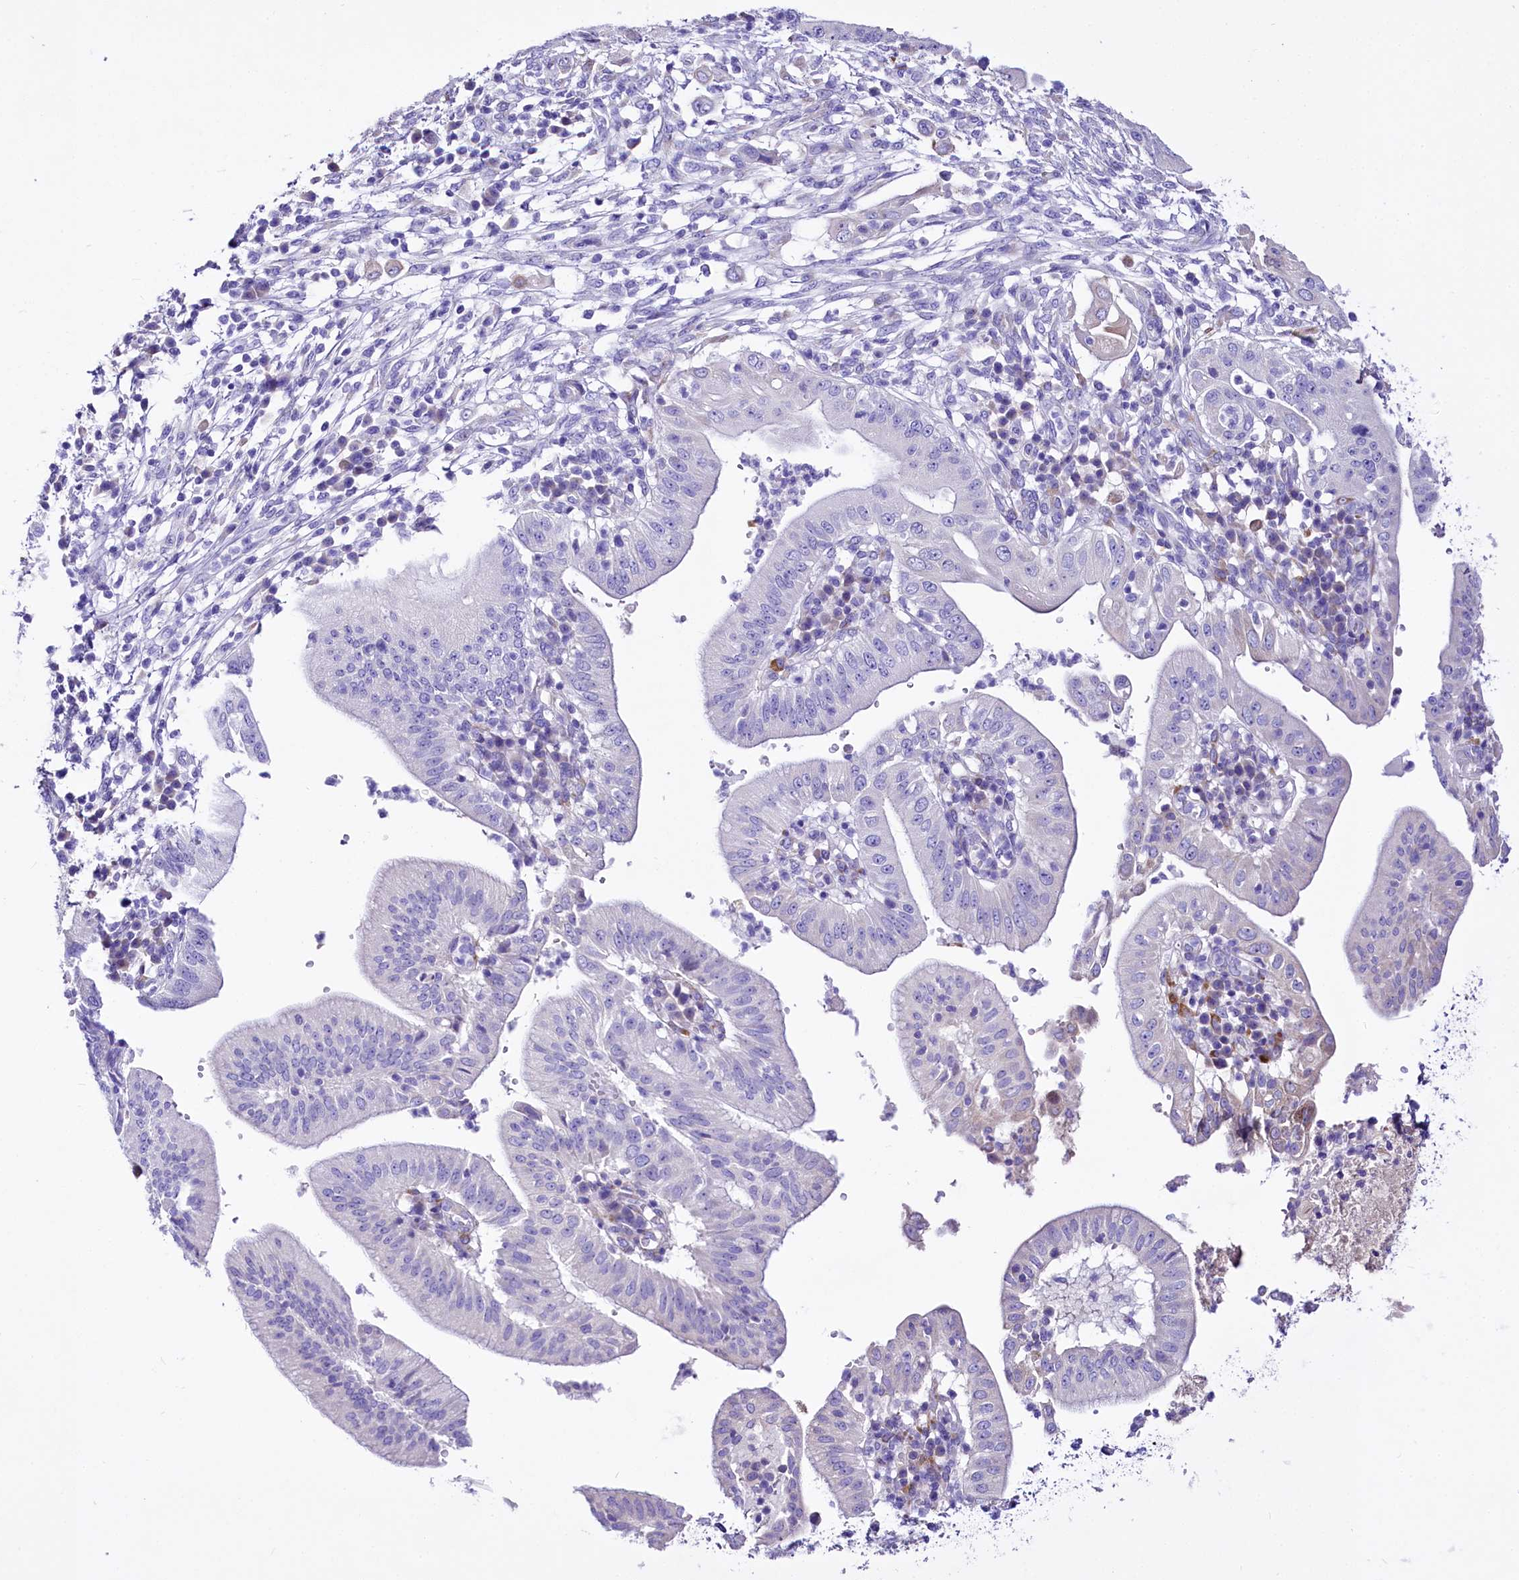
{"staining": {"intensity": "negative", "quantity": "none", "location": "none"}, "tissue": "pancreatic cancer", "cell_type": "Tumor cells", "image_type": "cancer", "snomed": [{"axis": "morphology", "description": "Adenocarcinoma, NOS"}, {"axis": "topography", "description": "Pancreas"}], "caption": "The image demonstrates no staining of tumor cells in pancreatic adenocarcinoma.", "gene": "A2ML1", "patient": {"sex": "male", "age": 68}}